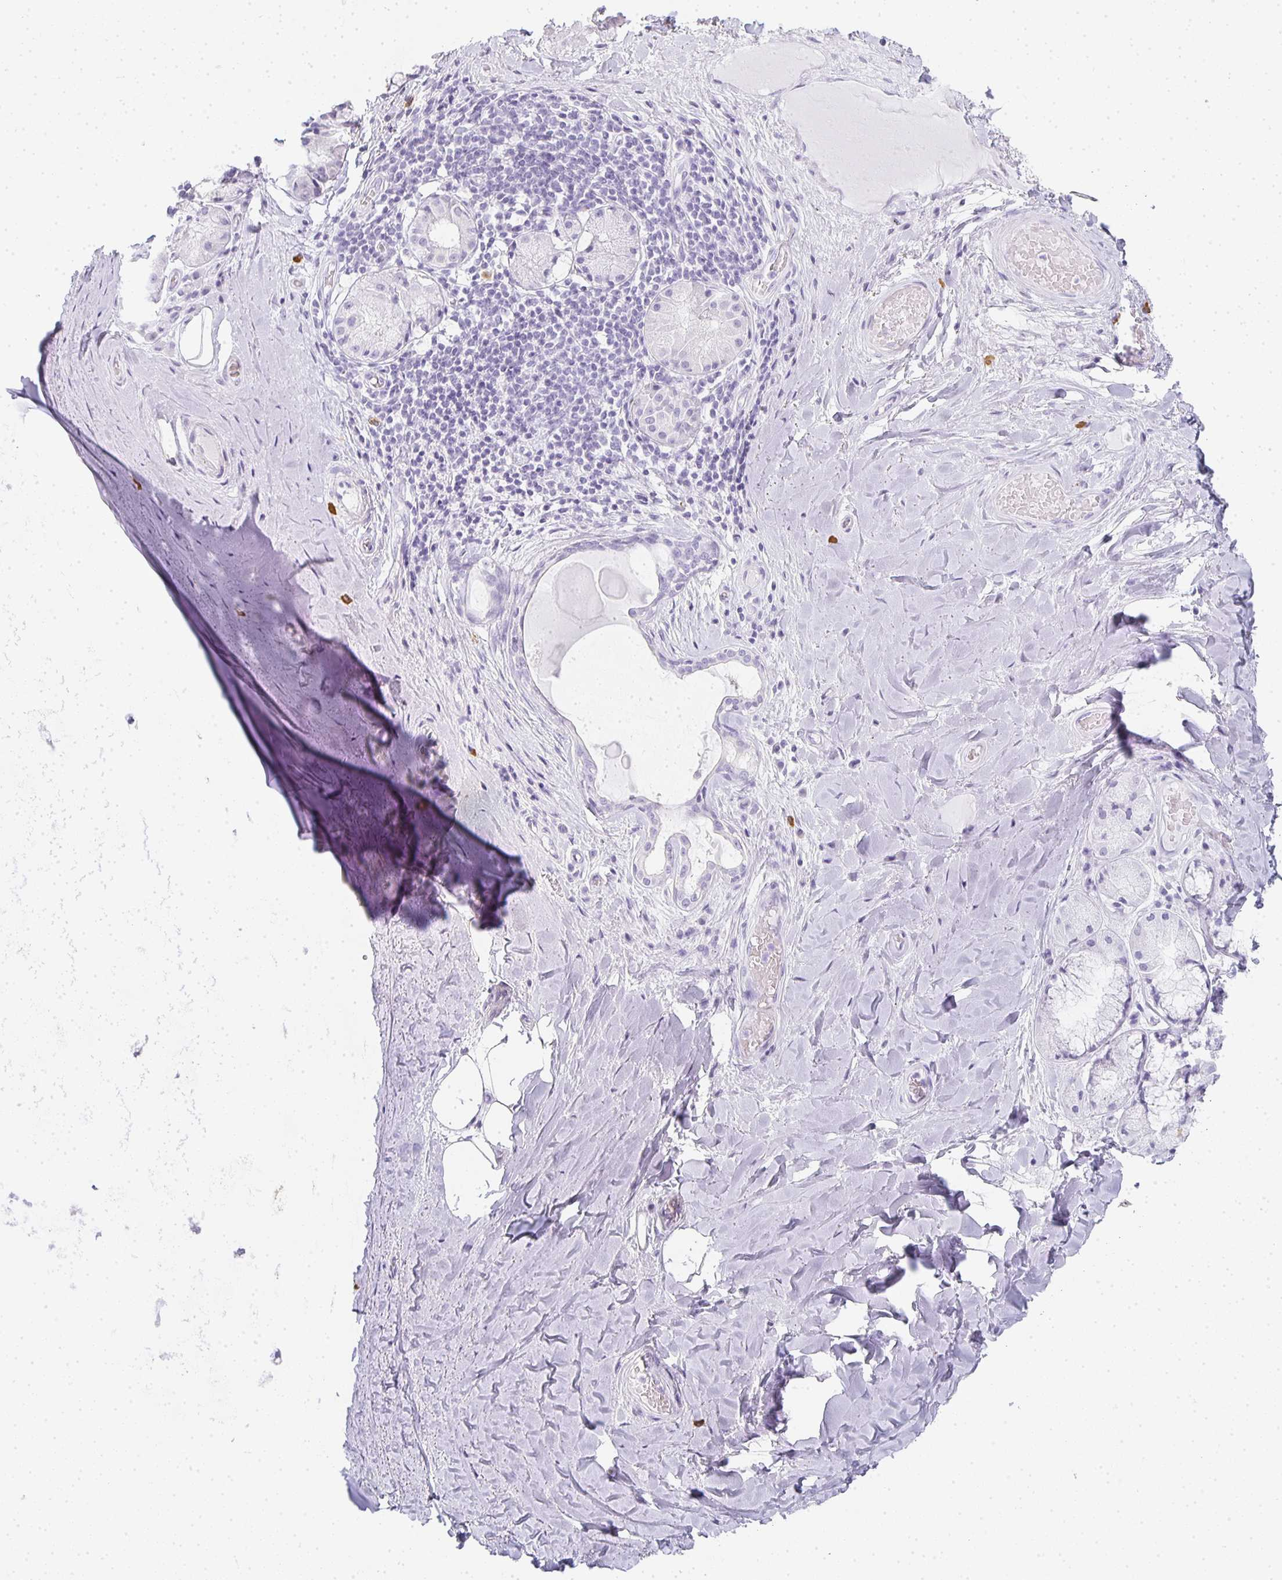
{"staining": {"intensity": "negative", "quantity": "none", "location": "none"}, "tissue": "adipose tissue", "cell_type": "Adipocytes", "image_type": "normal", "snomed": [{"axis": "morphology", "description": "Normal tissue, NOS"}, {"axis": "topography", "description": "Cartilage tissue"}, {"axis": "topography", "description": "Bronchus"}], "caption": "Histopathology image shows no significant protein positivity in adipocytes of normal adipose tissue. (DAB immunohistochemistry visualized using brightfield microscopy, high magnification).", "gene": "TPSD1", "patient": {"sex": "male", "age": 64}}